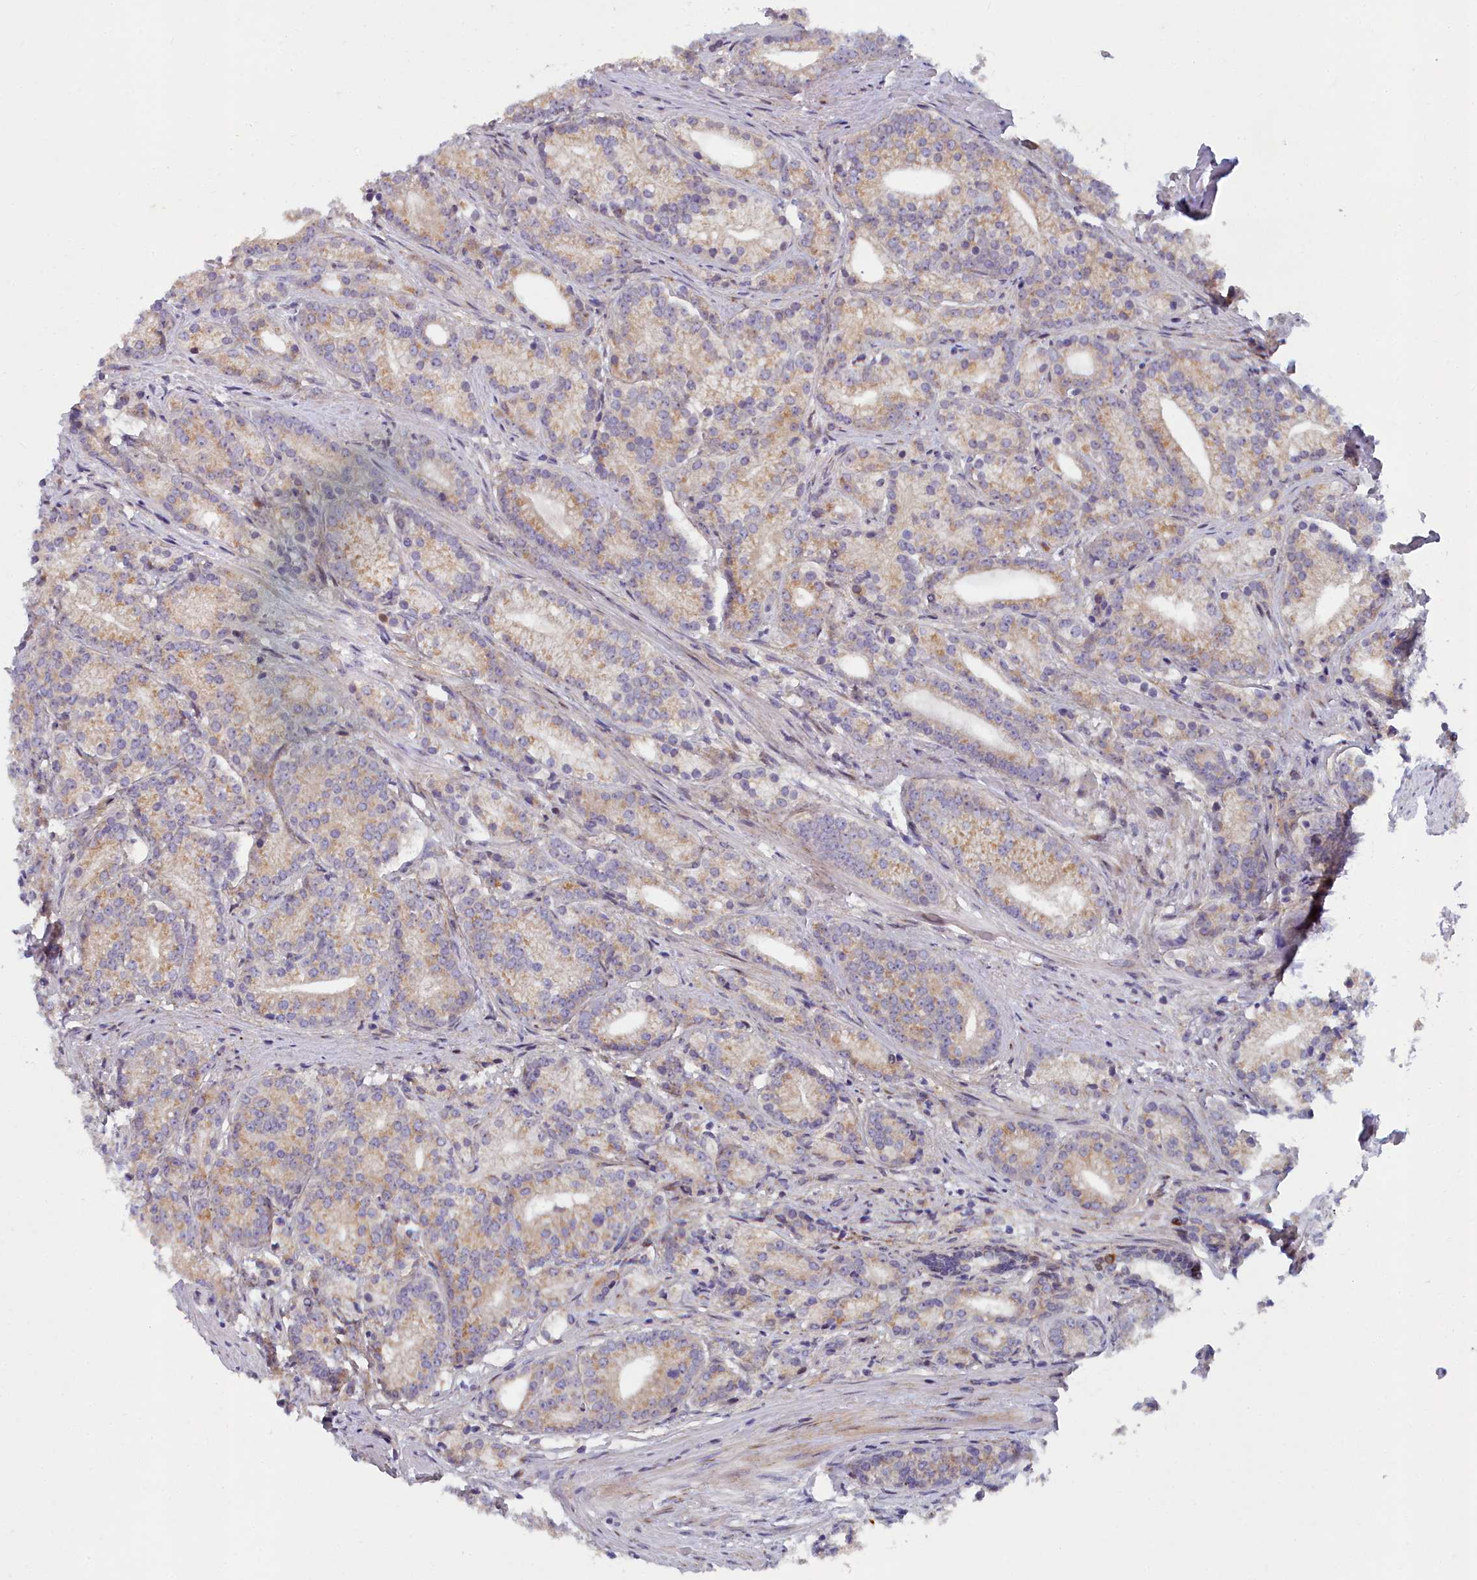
{"staining": {"intensity": "weak", "quantity": "25%-75%", "location": "cytoplasmic/membranous"}, "tissue": "prostate cancer", "cell_type": "Tumor cells", "image_type": "cancer", "snomed": [{"axis": "morphology", "description": "Adenocarcinoma, Low grade"}, {"axis": "topography", "description": "Prostate"}], "caption": "Immunohistochemistry (IHC) (DAB (3,3'-diaminobenzidine)) staining of human prostate low-grade adenocarcinoma exhibits weak cytoplasmic/membranous protein positivity in approximately 25%-75% of tumor cells.", "gene": "B9D2", "patient": {"sex": "male", "age": 71}}